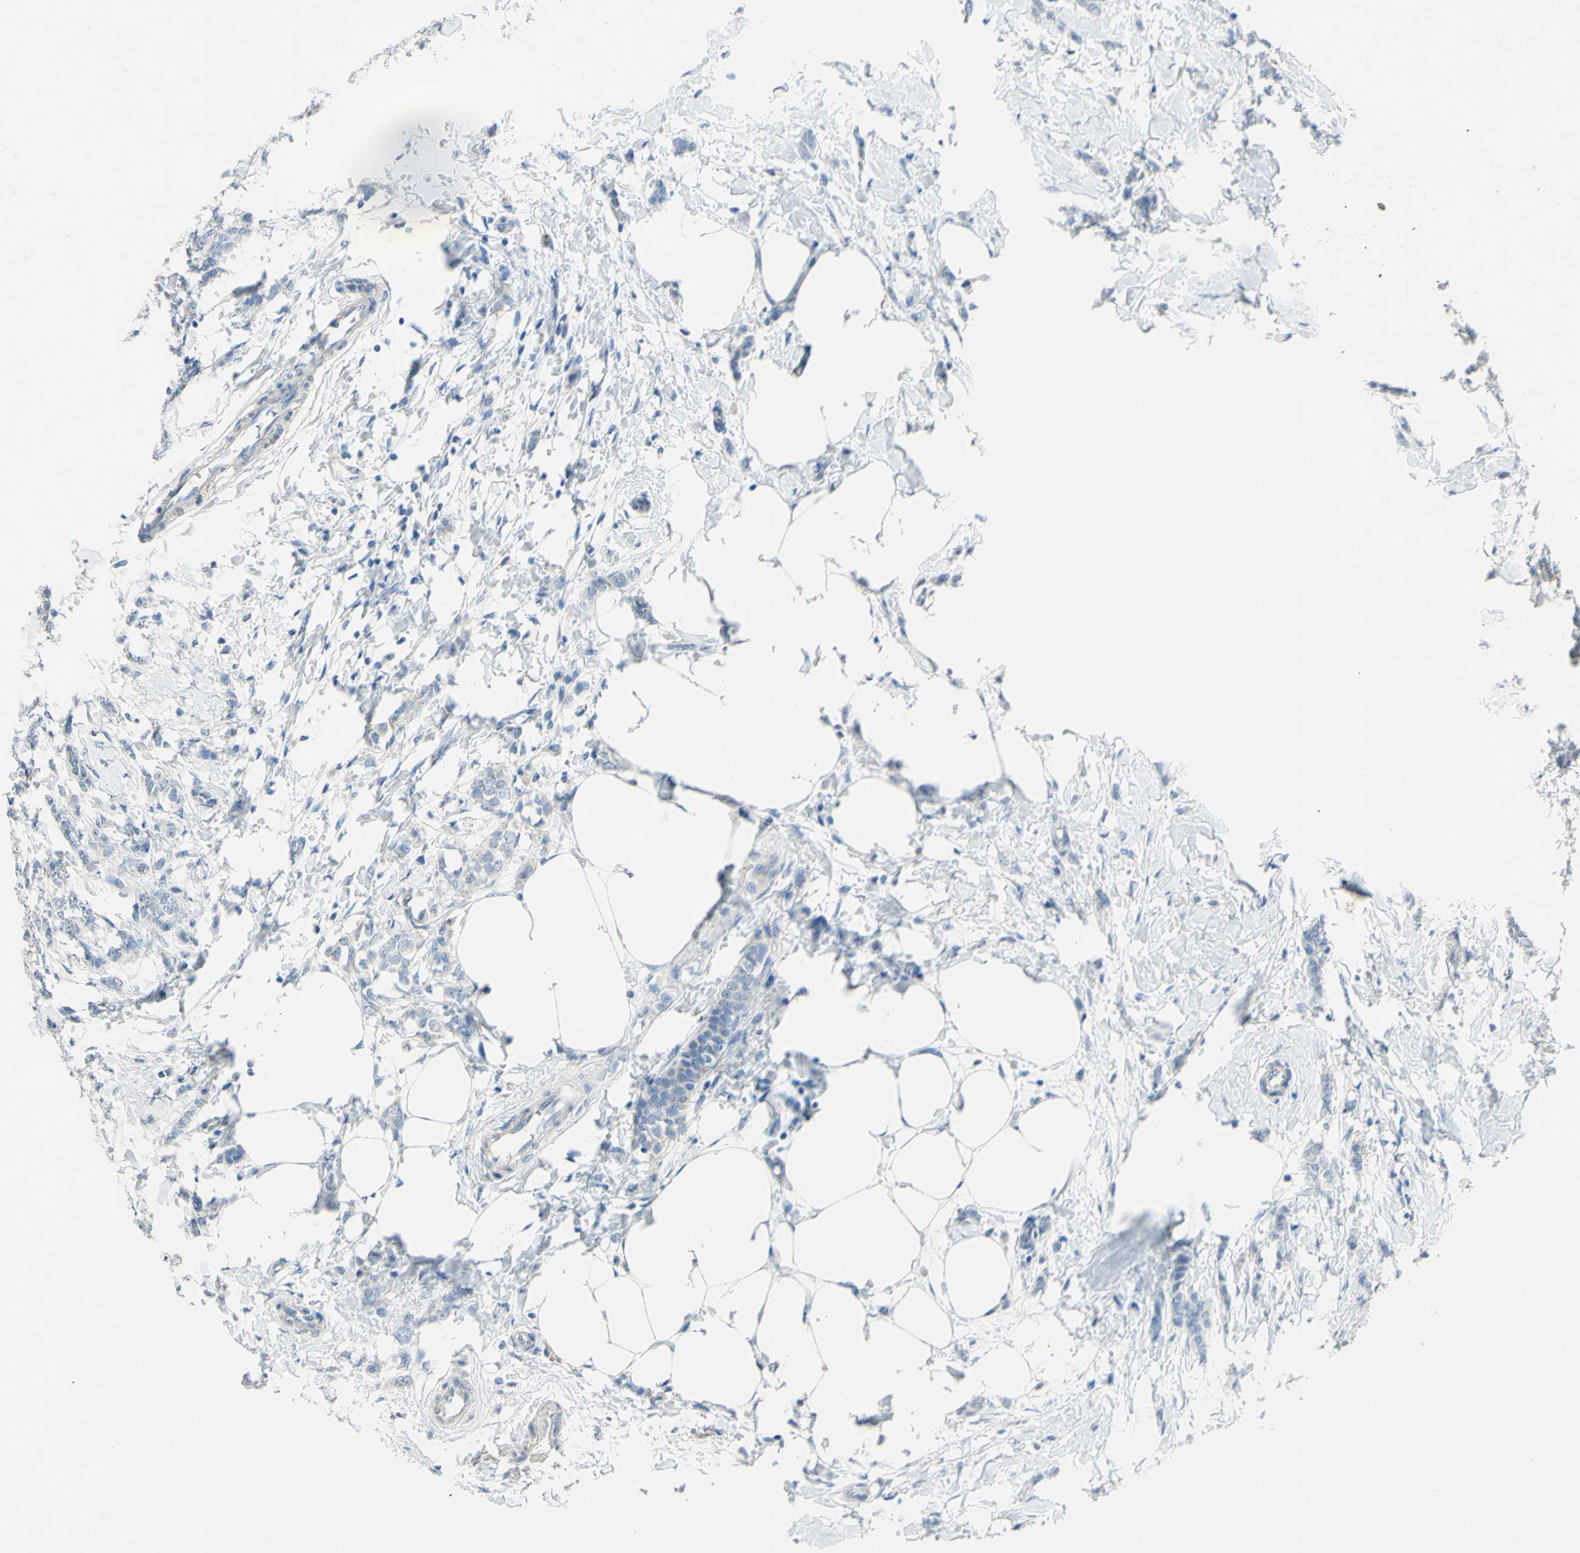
{"staining": {"intensity": "negative", "quantity": "none", "location": "none"}, "tissue": "breast cancer", "cell_type": "Tumor cells", "image_type": "cancer", "snomed": [{"axis": "morphology", "description": "Lobular carcinoma, in situ"}, {"axis": "morphology", "description": "Lobular carcinoma"}, {"axis": "topography", "description": "Breast"}], "caption": "High power microscopy photomicrograph of an immunohistochemistry (IHC) micrograph of breast cancer (lobular carcinoma), revealing no significant positivity in tumor cells.", "gene": "CDH10", "patient": {"sex": "female", "age": 41}}